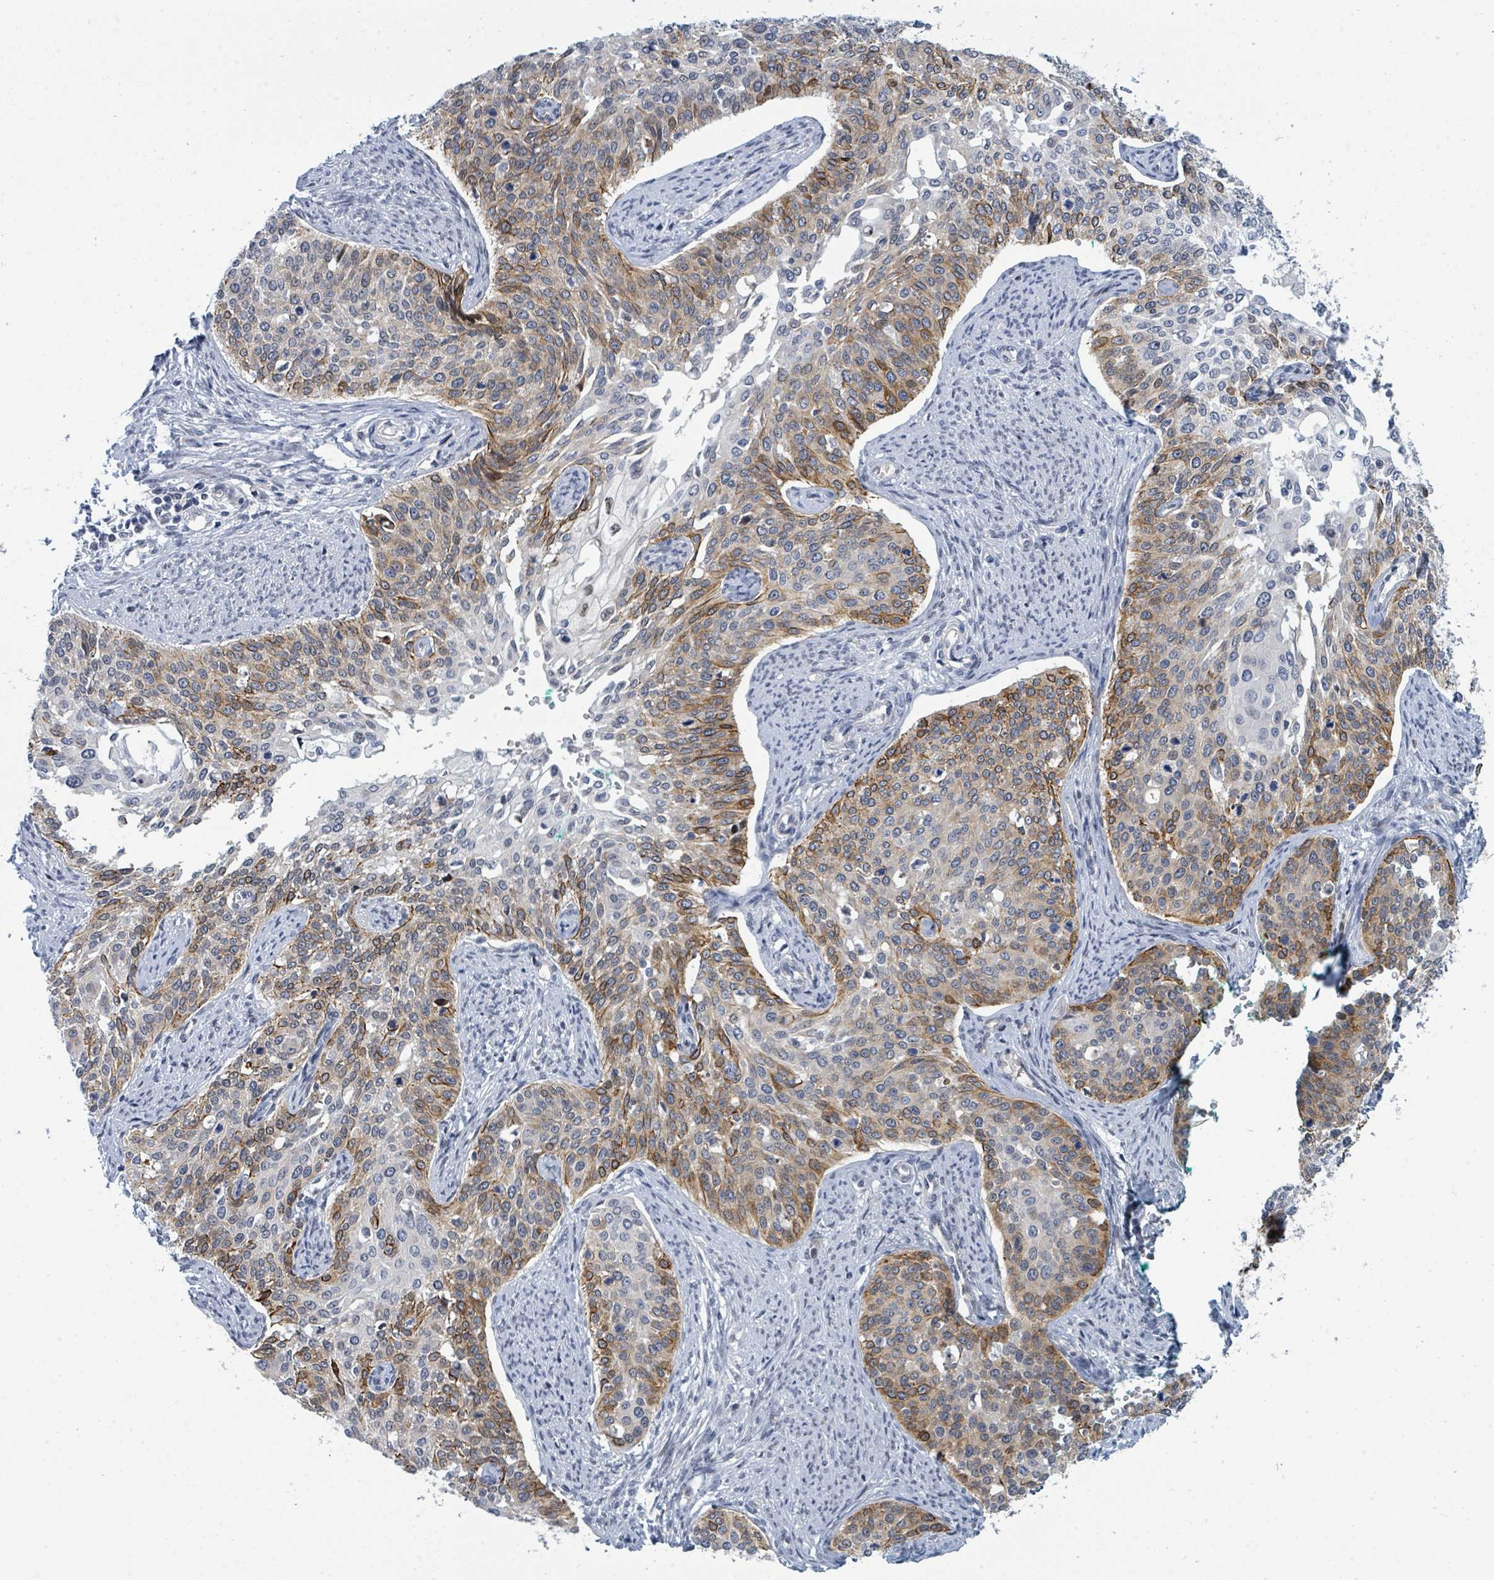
{"staining": {"intensity": "moderate", "quantity": "25%-75%", "location": "cytoplasmic/membranous,nuclear"}, "tissue": "cervical cancer", "cell_type": "Tumor cells", "image_type": "cancer", "snomed": [{"axis": "morphology", "description": "Squamous cell carcinoma, NOS"}, {"axis": "topography", "description": "Cervix"}], "caption": "Immunohistochemical staining of human cervical cancer (squamous cell carcinoma) reveals moderate cytoplasmic/membranous and nuclear protein staining in about 25%-75% of tumor cells. (Brightfield microscopy of DAB IHC at high magnification).", "gene": "SUMO4", "patient": {"sex": "female", "age": 44}}